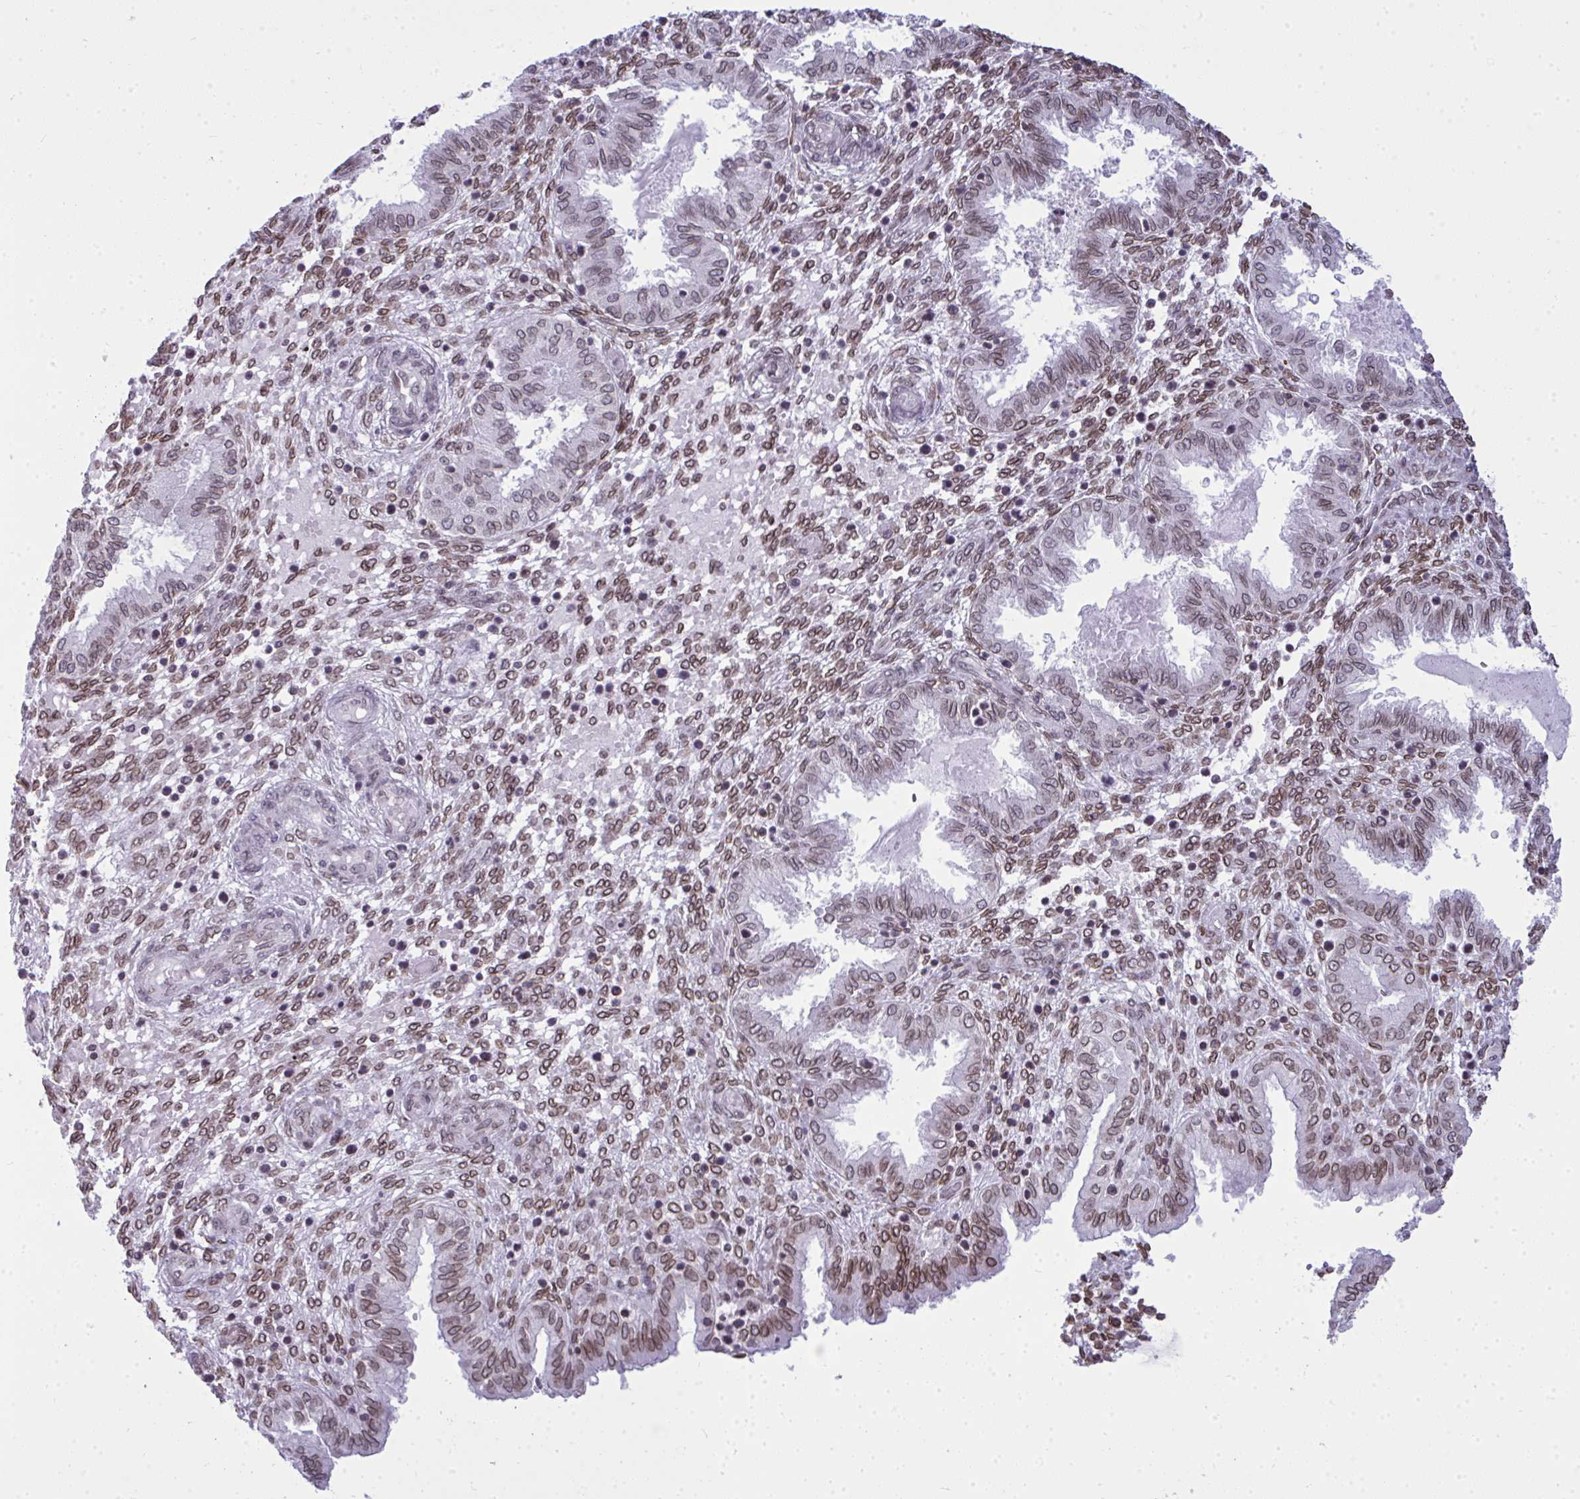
{"staining": {"intensity": "moderate", "quantity": ">75%", "location": "cytoplasmic/membranous,nuclear"}, "tissue": "endometrium", "cell_type": "Cells in endometrial stroma", "image_type": "normal", "snomed": [{"axis": "morphology", "description": "Normal tissue, NOS"}, {"axis": "topography", "description": "Endometrium"}], "caption": "The histopathology image shows a brown stain indicating the presence of a protein in the cytoplasmic/membranous,nuclear of cells in endometrial stroma in endometrium. Nuclei are stained in blue.", "gene": "LMNB2", "patient": {"sex": "female", "age": 33}}